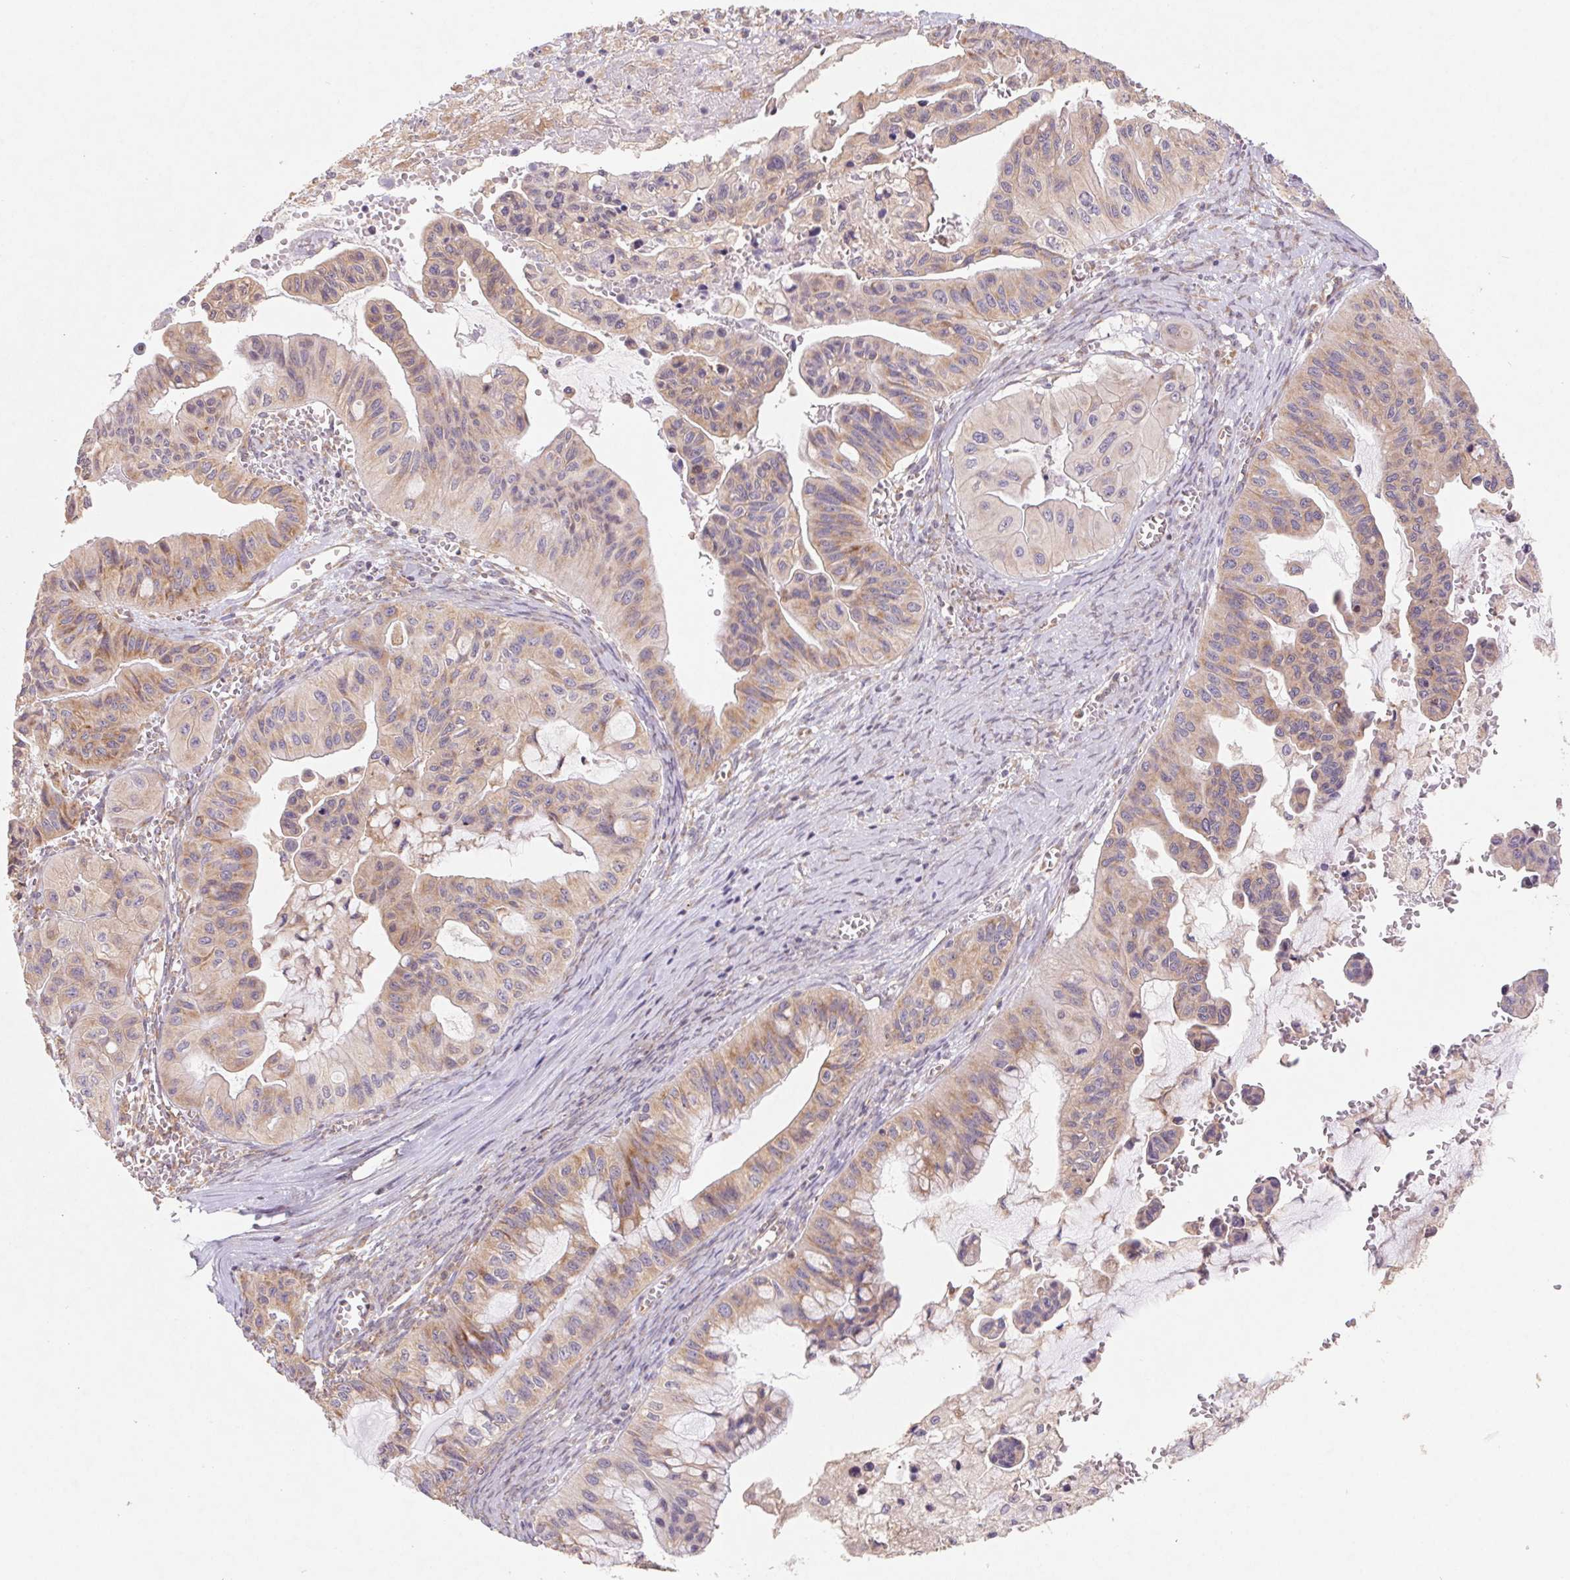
{"staining": {"intensity": "moderate", "quantity": ">75%", "location": "cytoplasmic/membranous"}, "tissue": "ovarian cancer", "cell_type": "Tumor cells", "image_type": "cancer", "snomed": [{"axis": "morphology", "description": "Cystadenocarcinoma, mucinous, NOS"}, {"axis": "topography", "description": "Ovary"}], "caption": "Immunohistochemistry (IHC) staining of ovarian cancer, which shows medium levels of moderate cytoplasmic/membranous staining in about >75% of tumor cells indicating moderate cytoplasmic/membranous protein positivity. The staining was performed using DAB (brown) for protein detection and nuclei were counterstained in hematoxylin (blue).", "gene": "RPL27A", "patient": {"sex": "female", "age": 72}}